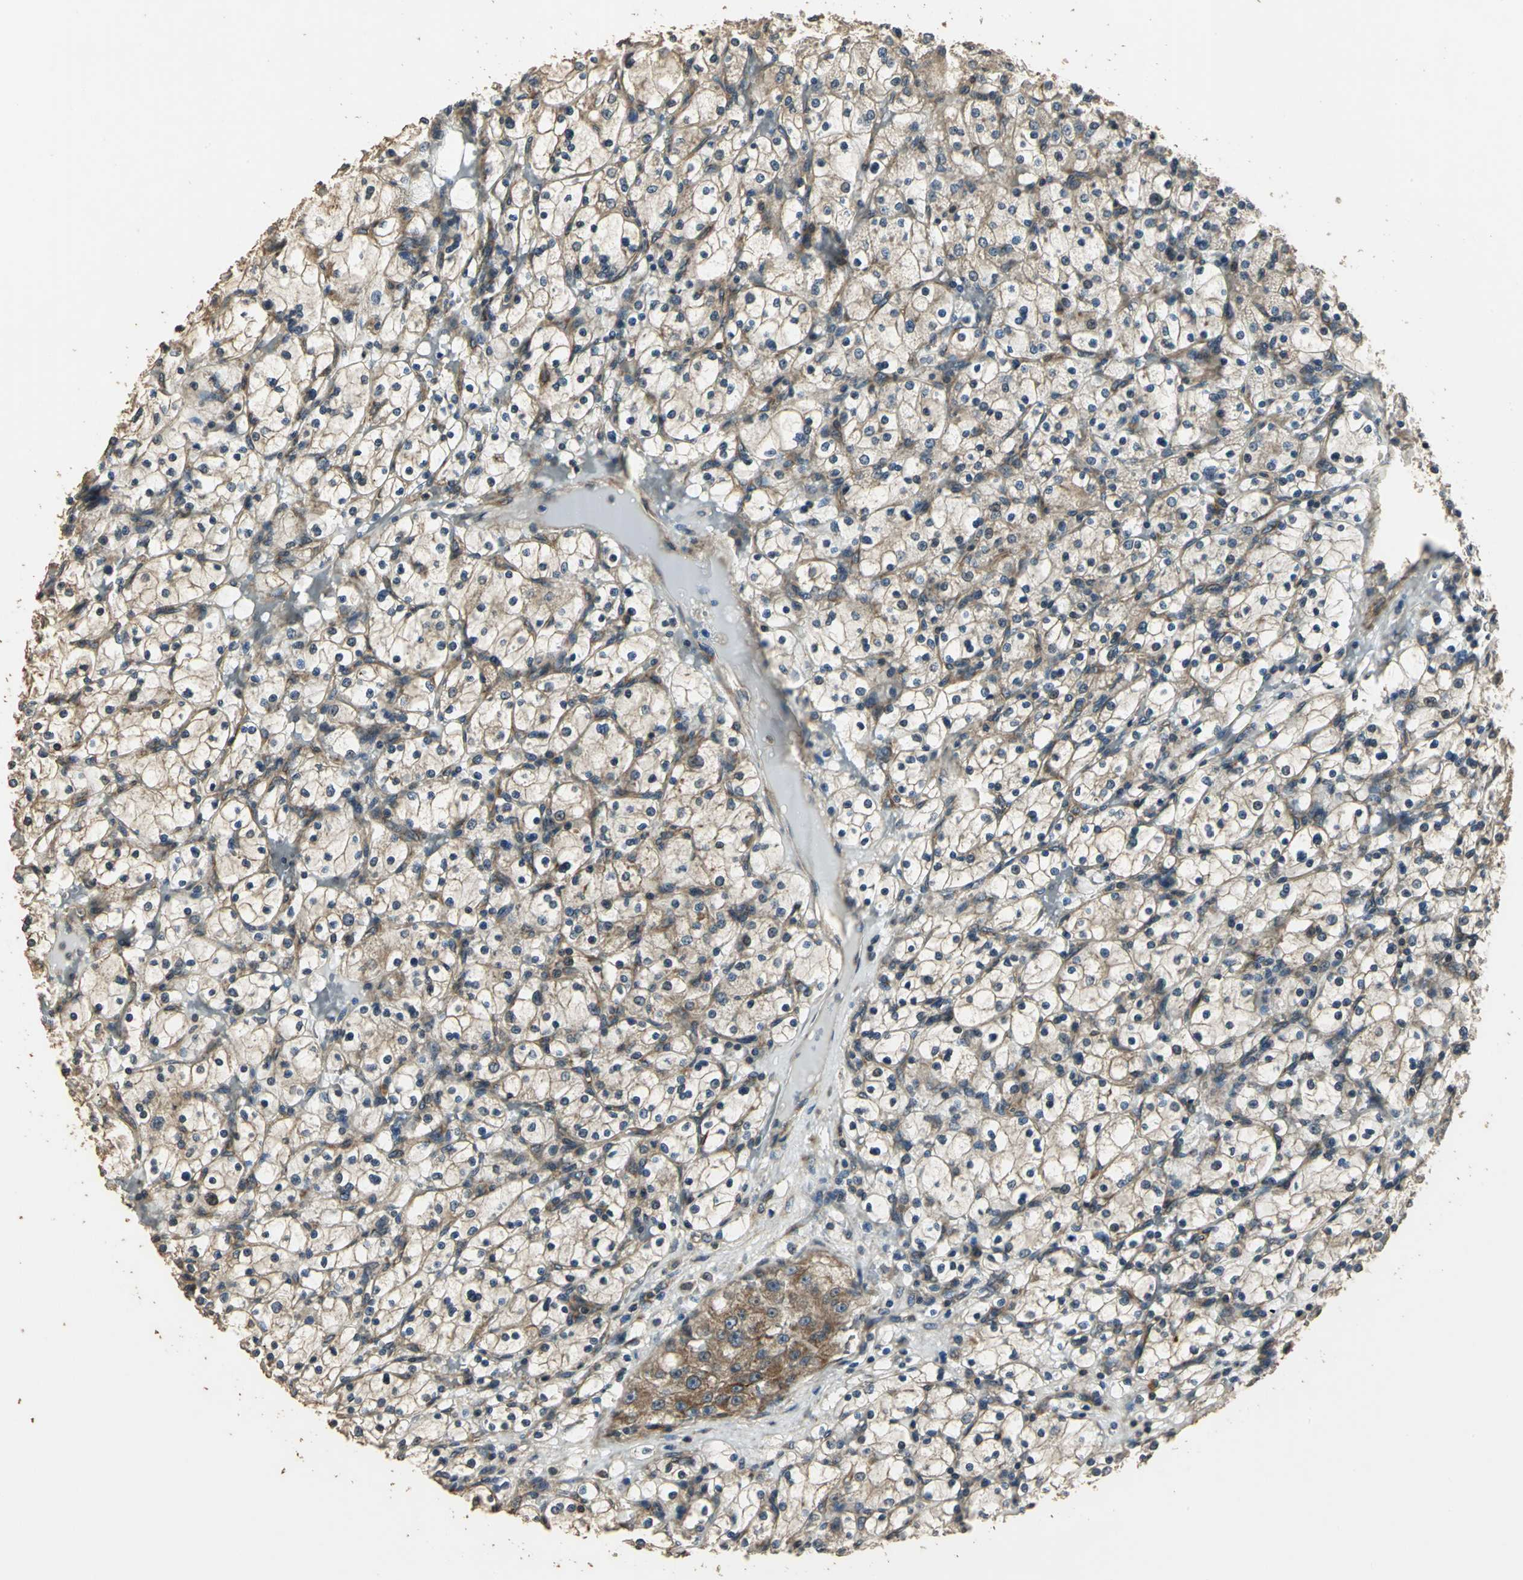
{"staining": {"intensity": "moderate", "quantity": "25%-75%", "location": "cytoplasmic/membranous"}, "tissue": "renal cancer", "cell_type": "Tumor cells", "image_type": "cancer", "snomed": [{"axis": "morphology", "description": "Adenocarcinoma, NOS"}, {"axis": "topography", "description": "Kidney"}], "caption": "Immunohistochemical staining of renal cancer displays moderate cytoplasmic/membranous protein staining in about 25%-75% of tumor cells.", "gene": "KANK1", "patient": {"sex": "female", "age": 83}}